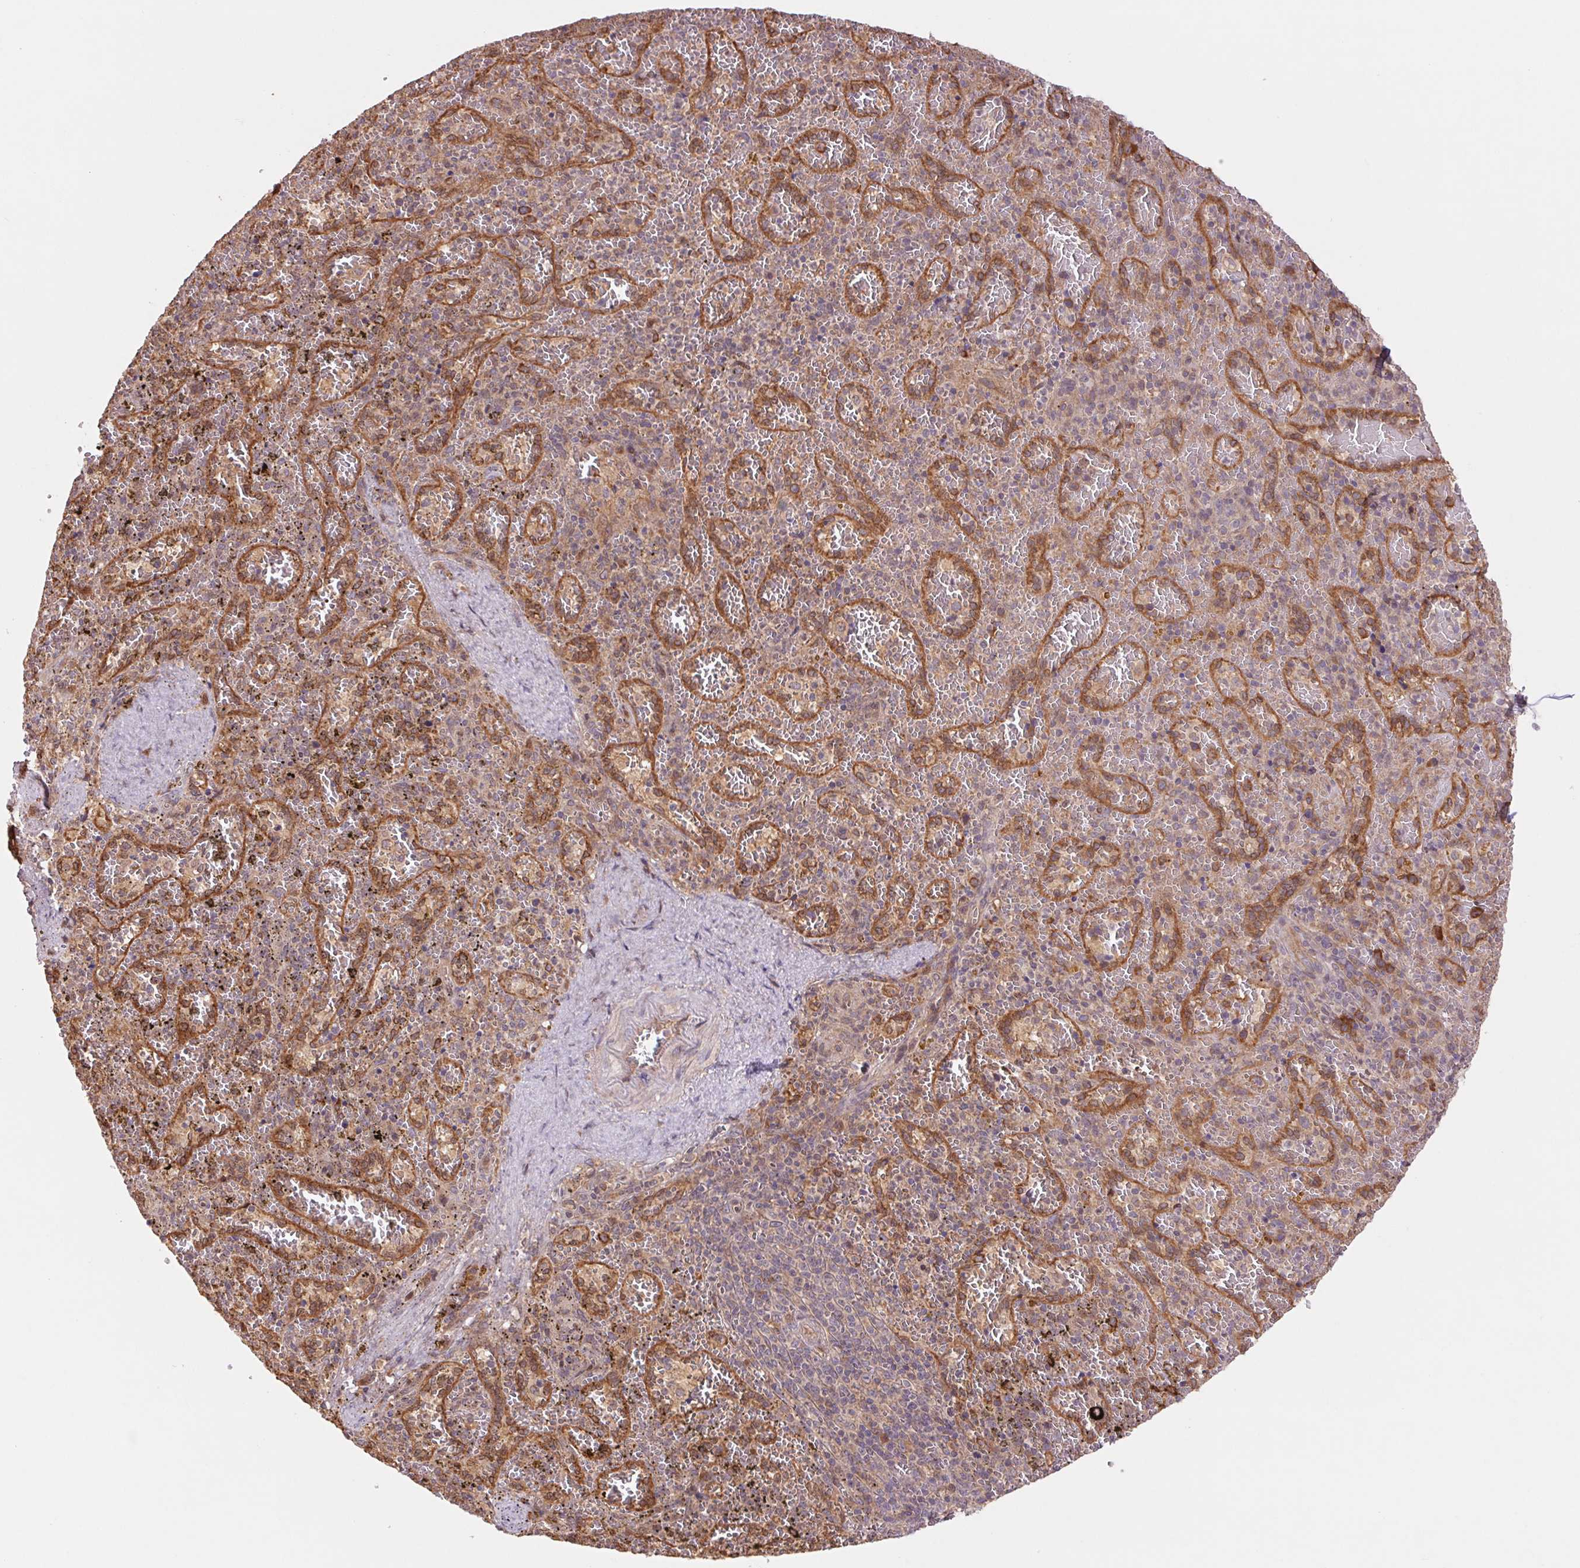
{"staining": {"intensity": "negative", "quantity": "none", "location": "none"}, "tissue": "spleen", "cell_type": "Cells in red pulp", "image_type": "normal", "snomed": [{"axis": "morphology", "description": "Normal tissue, NOS"}, {"axis": "topography", "description": "Spleen"}], "caption": "An immunohistochemistry micrograph of normal spleen is shown. There is no staining in cells in red pulp of spleen.", "gene": "RRM1", "patient": {"sex": "female", "age": 50}}